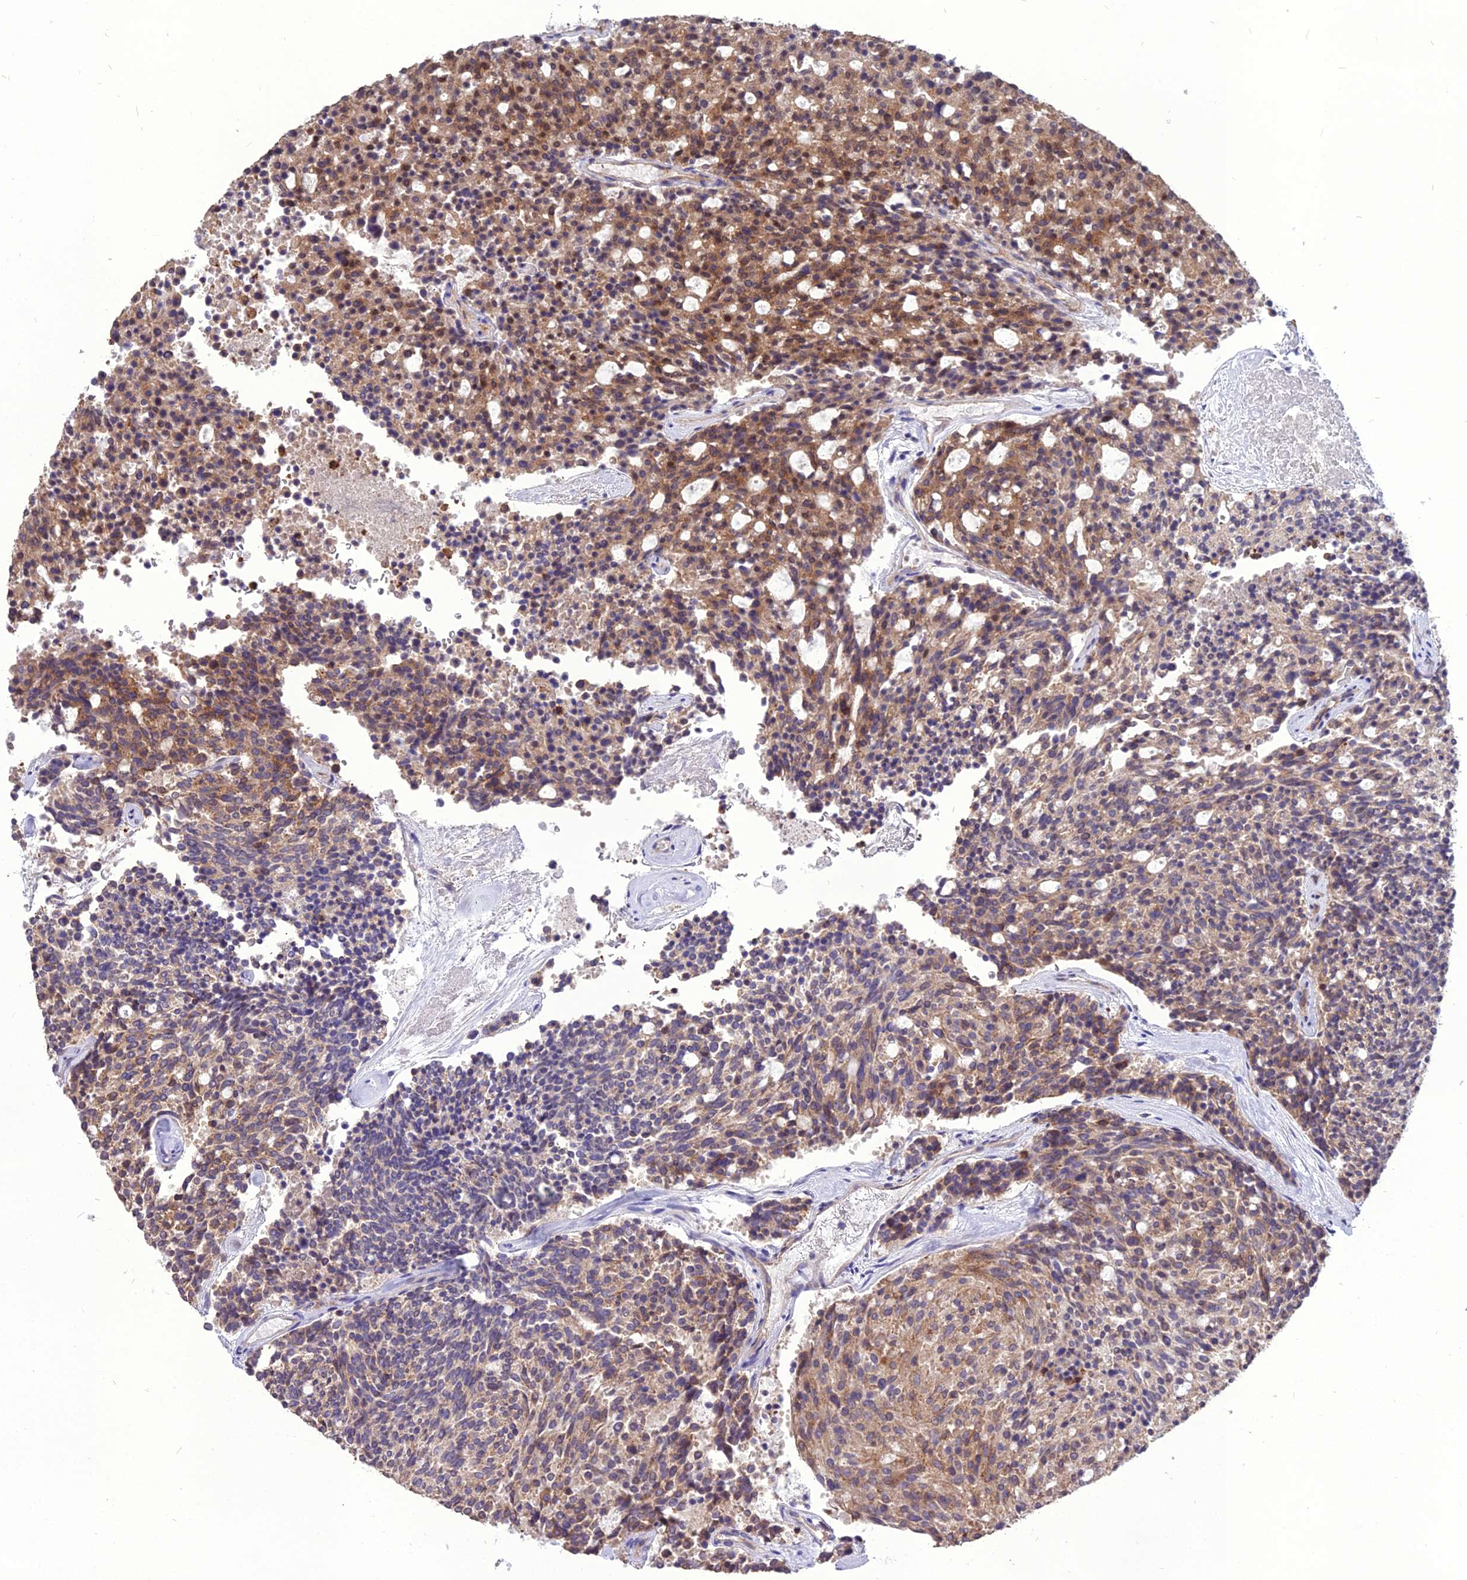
{"staining": {"intensity": "moderate", "quantity": "25%-75%", "location": "cytoplasmic/membranous"}, "tissue": "carcinoid", "cell_type": "Tumor cells", "image_type": "cancer", "snomed": [{"axis": "morphology", "description": "Carcinoid, malignant, NOS"}, {"axis": "topography", "description": "Pancreas"}], "caption": "Protein expression by immunohistochemistry (IHC) exhibits moderate cytoplasmic/membranous positivity in about 25%-75% of tumor cells in carcinoid.", "gene": "PCED1B", "patient": {"sex": "female", "age": 54}}